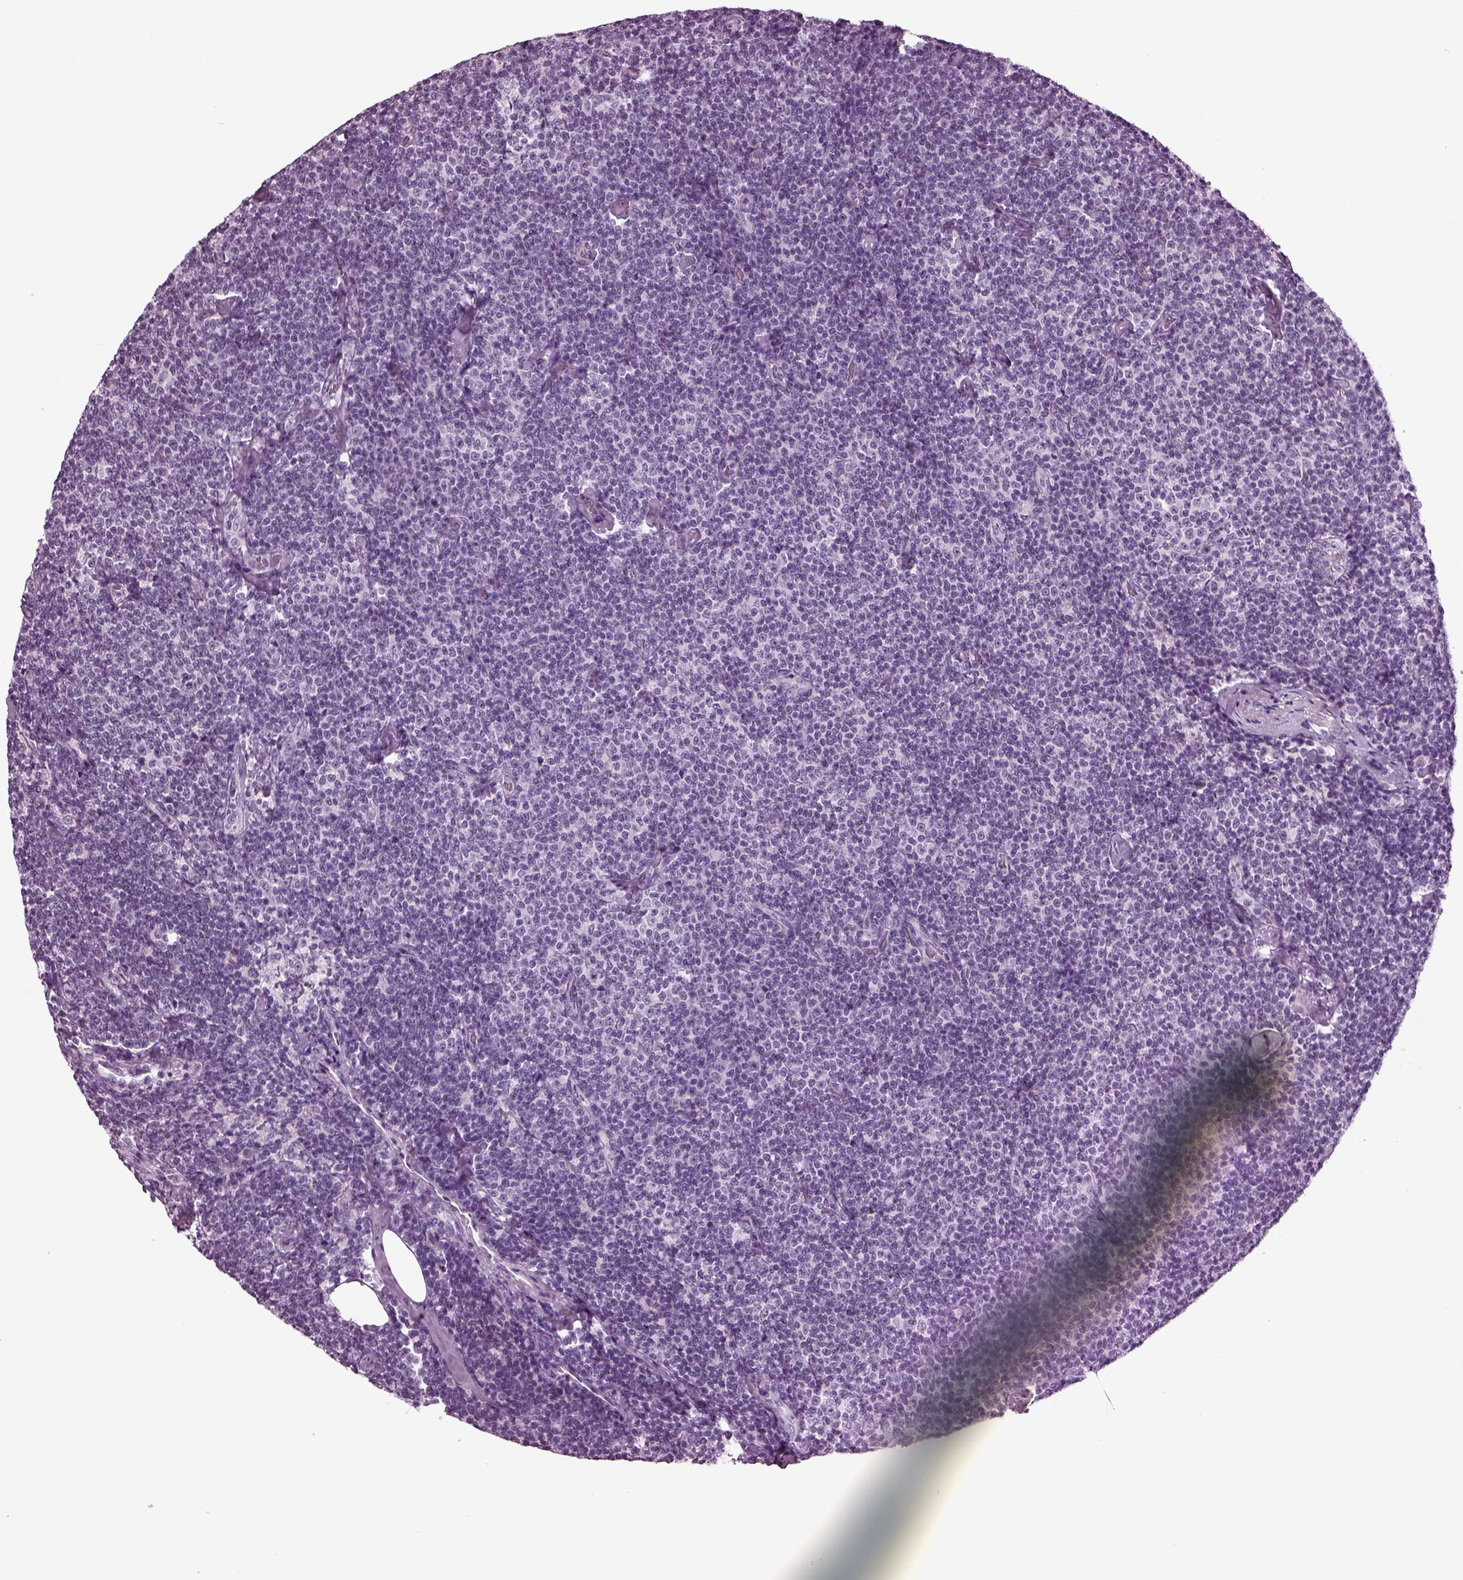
{"staining": {"intensity": "negative", "quantity": "none", "location": "none"}, "tissue": "lymphoma", "cell_type": "Tumor cells", "image_type": "cancer", "snomed": [{"axis": "morphology", "description": "Malignant lymphoma, non-Hodgkin's type, Low grade"}, {"axis": "topography", "description": "Lymph node"}], "caption": "IHC histopathology image of low-grade malignant lymphoma, non-Hodgkin's type stained for a protein (brown), which exhibits no positivity in tumor cells.", "gene": "SLC6A17", "patient": {"sex": "male", "age": 81}}